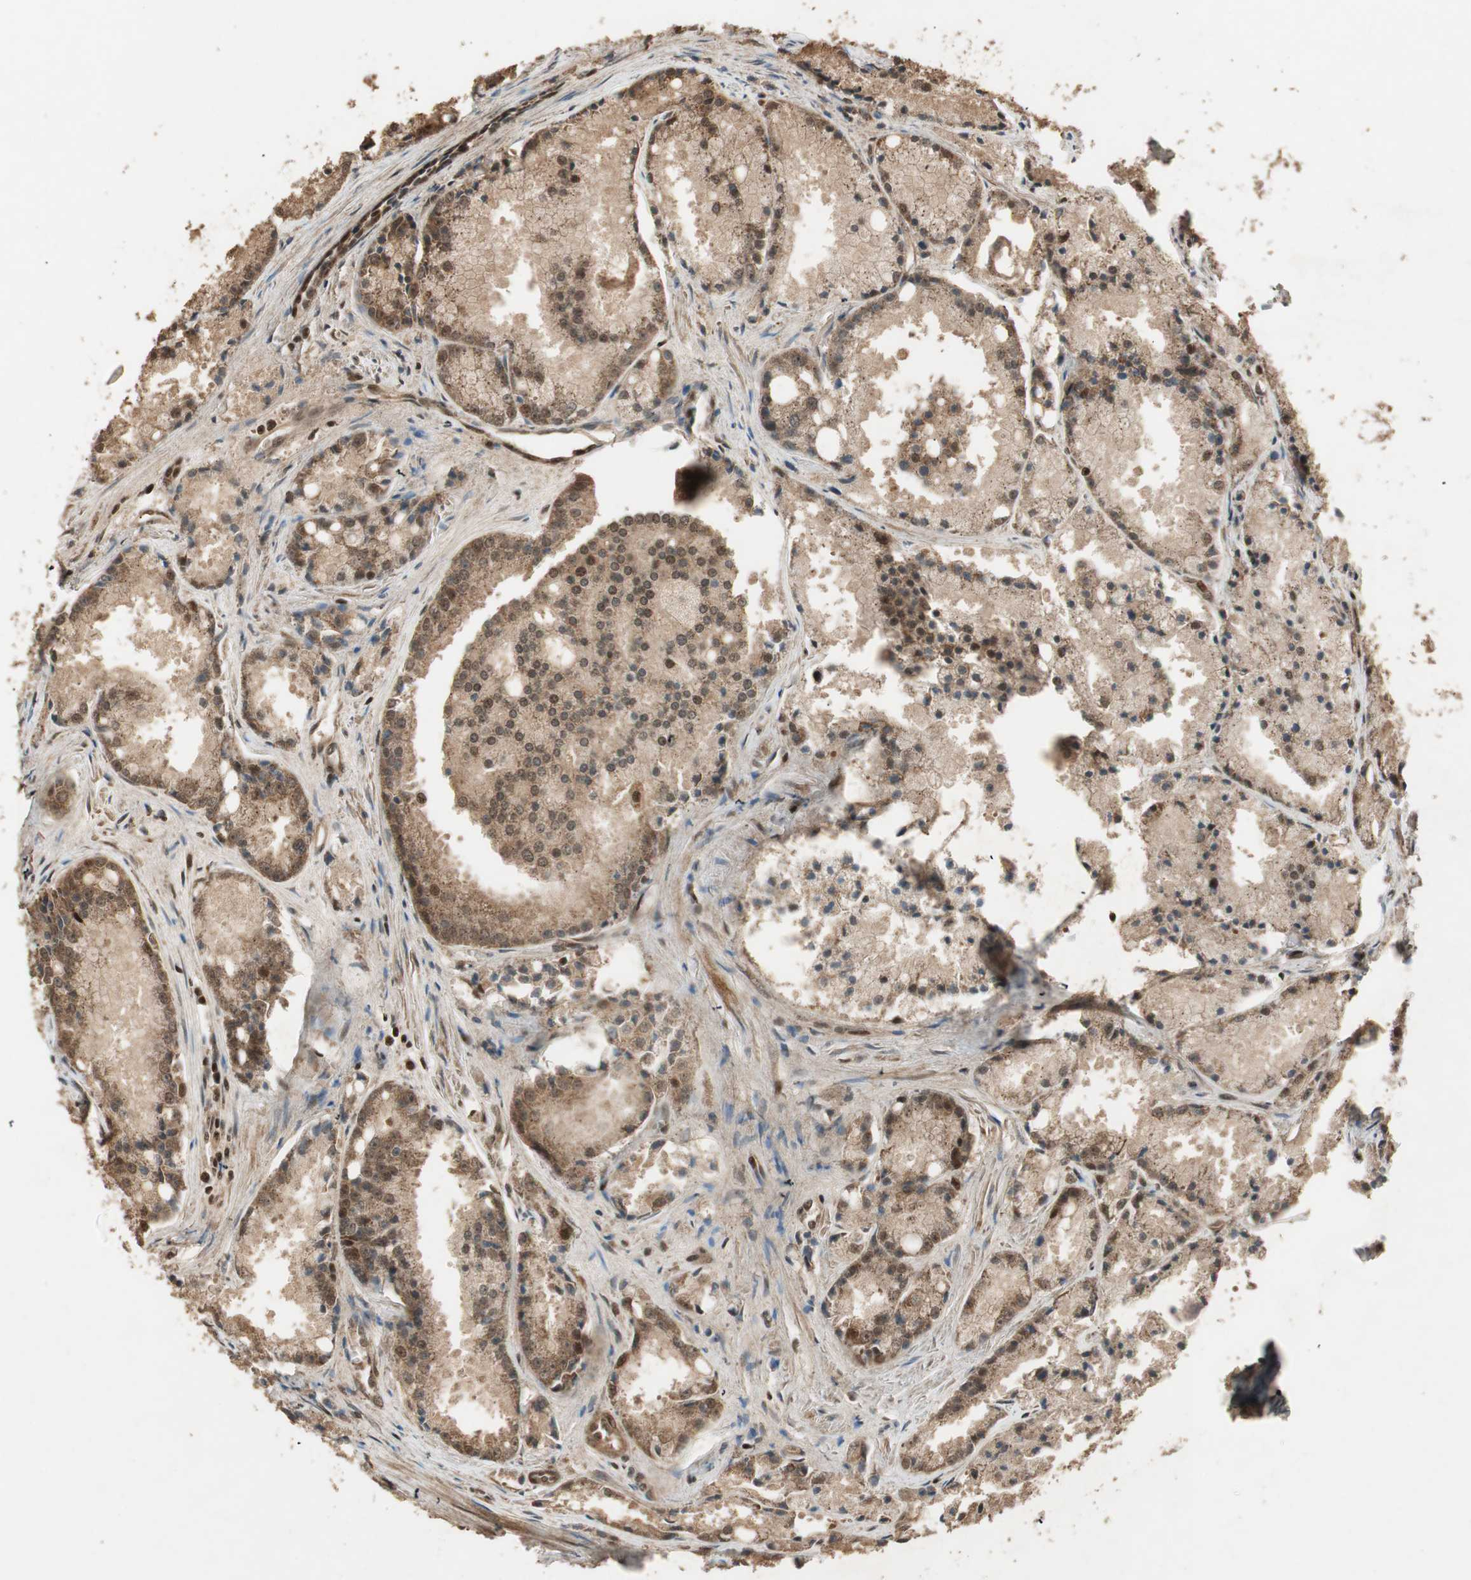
{"staining": {"intensity": "moderate", "quantity": ">75%", "location": "cytoplasmic/membranous,nuclear"}, "tissue": "prostate cancer", "cell_type": "Tumor cells", "image_type": "cancer", "snomed": [{"axis": "morphology", "description": "Adenocarcinoma, Low grade"}, {"axis": "topography", "description": "Prostate"}], "caption": "Immunohistochemical staining of human prostate adenocarcinoma (low-grade) shows medium levels of moderate cytoplasmic/membranous and nuclear positivity in approximately >75% of tumor cells.", "gene": "RPA3", "patient": {"sex": "male", "age": 64}}